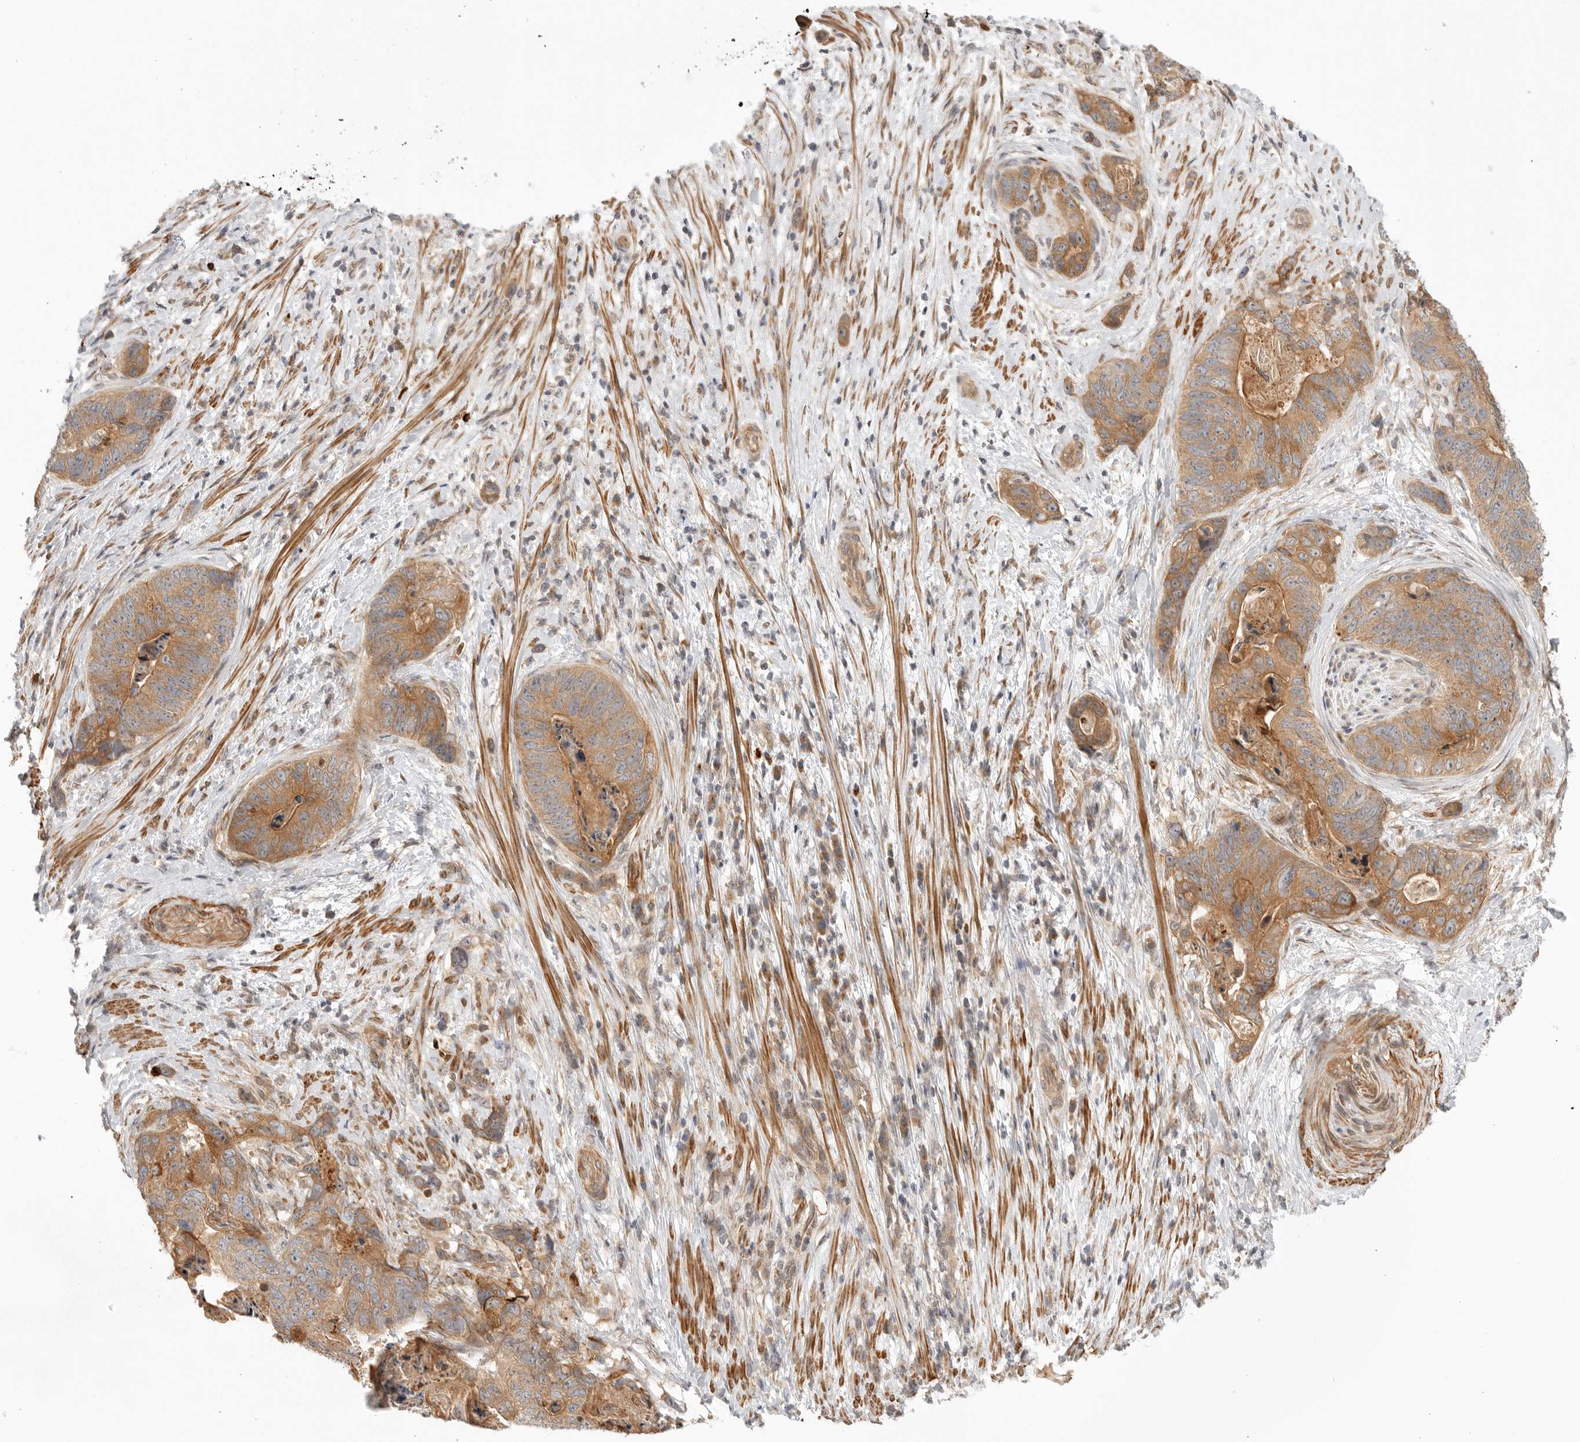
{"staining": {"intensity": "moderate", "quantity": ">75%", "location": "cytoplasmic/membranous"}, "tissue": "stomach cancer", "cell_type": "Tumor cells", "image_type": "cancer", "snomed": [{"axis": "morphology", "description": "Normal tissue, NOS"}, {"axis": "morphology", "description": "Adenocarcinoma, NOS"}, {"axis": "topography", "description": "Stomach"}], "caption": "Adenocarcinoma (stomach) tissue exhibits moderate cytoplasmic/membranous positivity in about >75% of tumor cells, visualized by immunohistochemistry.", "gene": "CCPG1", "patient": {"sex": "female", "age": 89}}